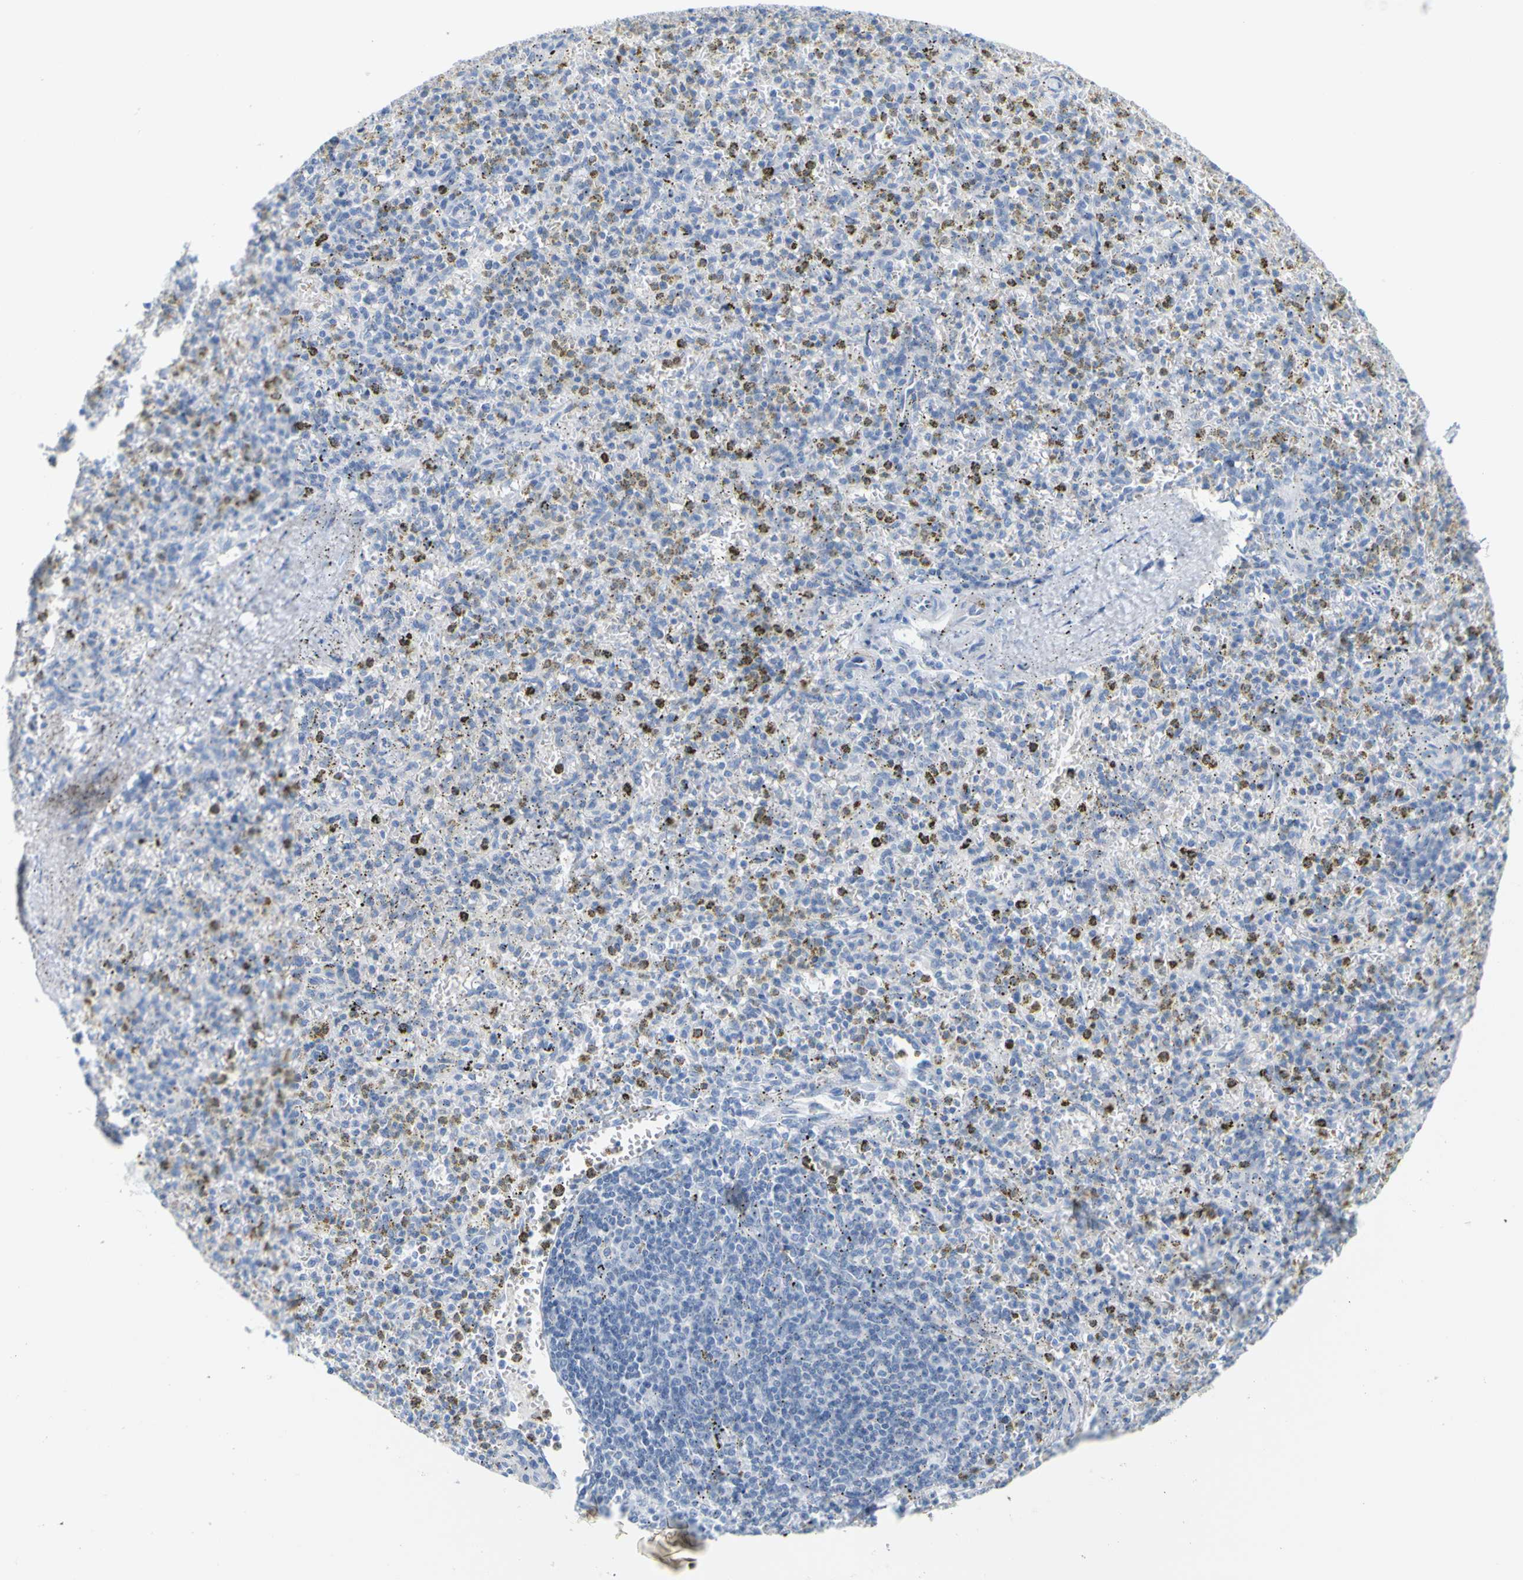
{"staining": {"intensity": "negative", "quantity": "none", "location": "none"}, "tissue": "spleen", "cell_type": "Cells in red pulp", "image_type": "normal", "snomed": [{"axis": "morphology", "description": "Normal tissue, NOS"}, {"axis": "topography", "description": "Spleen"}], "caption": "Immunohistochemistry (IHC) micrograph of unremarkable human spleen stained for a protein (brown), which displays no staining in cells in red pulp.", "gene": "OPN1SW", "patient": {"sex": "male", "age": 72}}